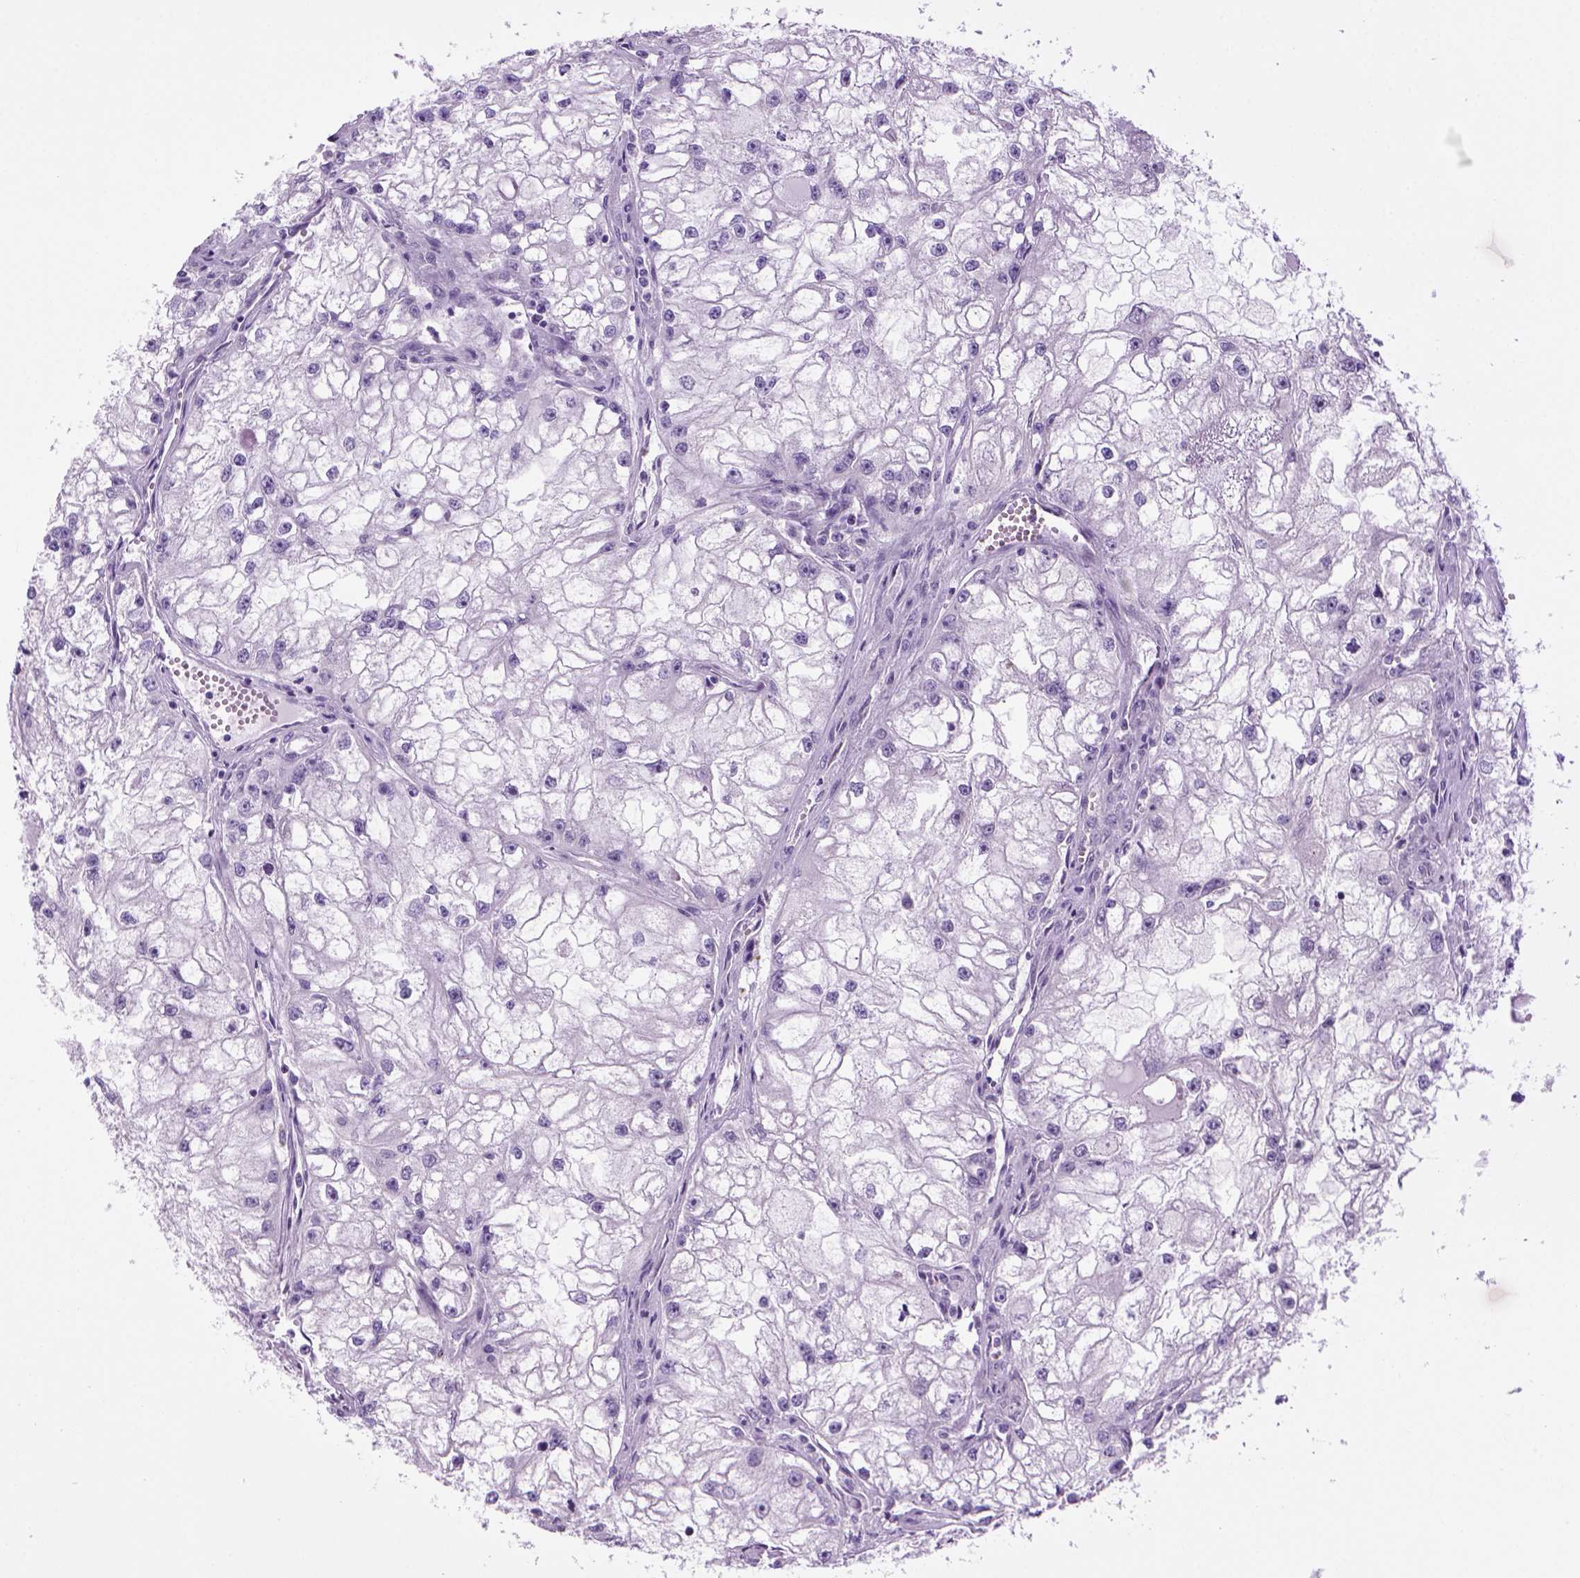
{"staining": {"intensity": "negative", "quantity": "none", "location": "none"}, "tissue": "renal cancer", "cell_type": "Tumor cells", "image_type": "cancer", "snomed": [{"axis": "morphology", "description": "Adenocarcinoma, NOS"}, {"axis": "topography", "description": "Kidney"}], "caption": "There is no significant expression in tumor cells of adenocarcinoma (renal).", "gene": "SGCG", "patient": {"sex": "male", "age": 59}}